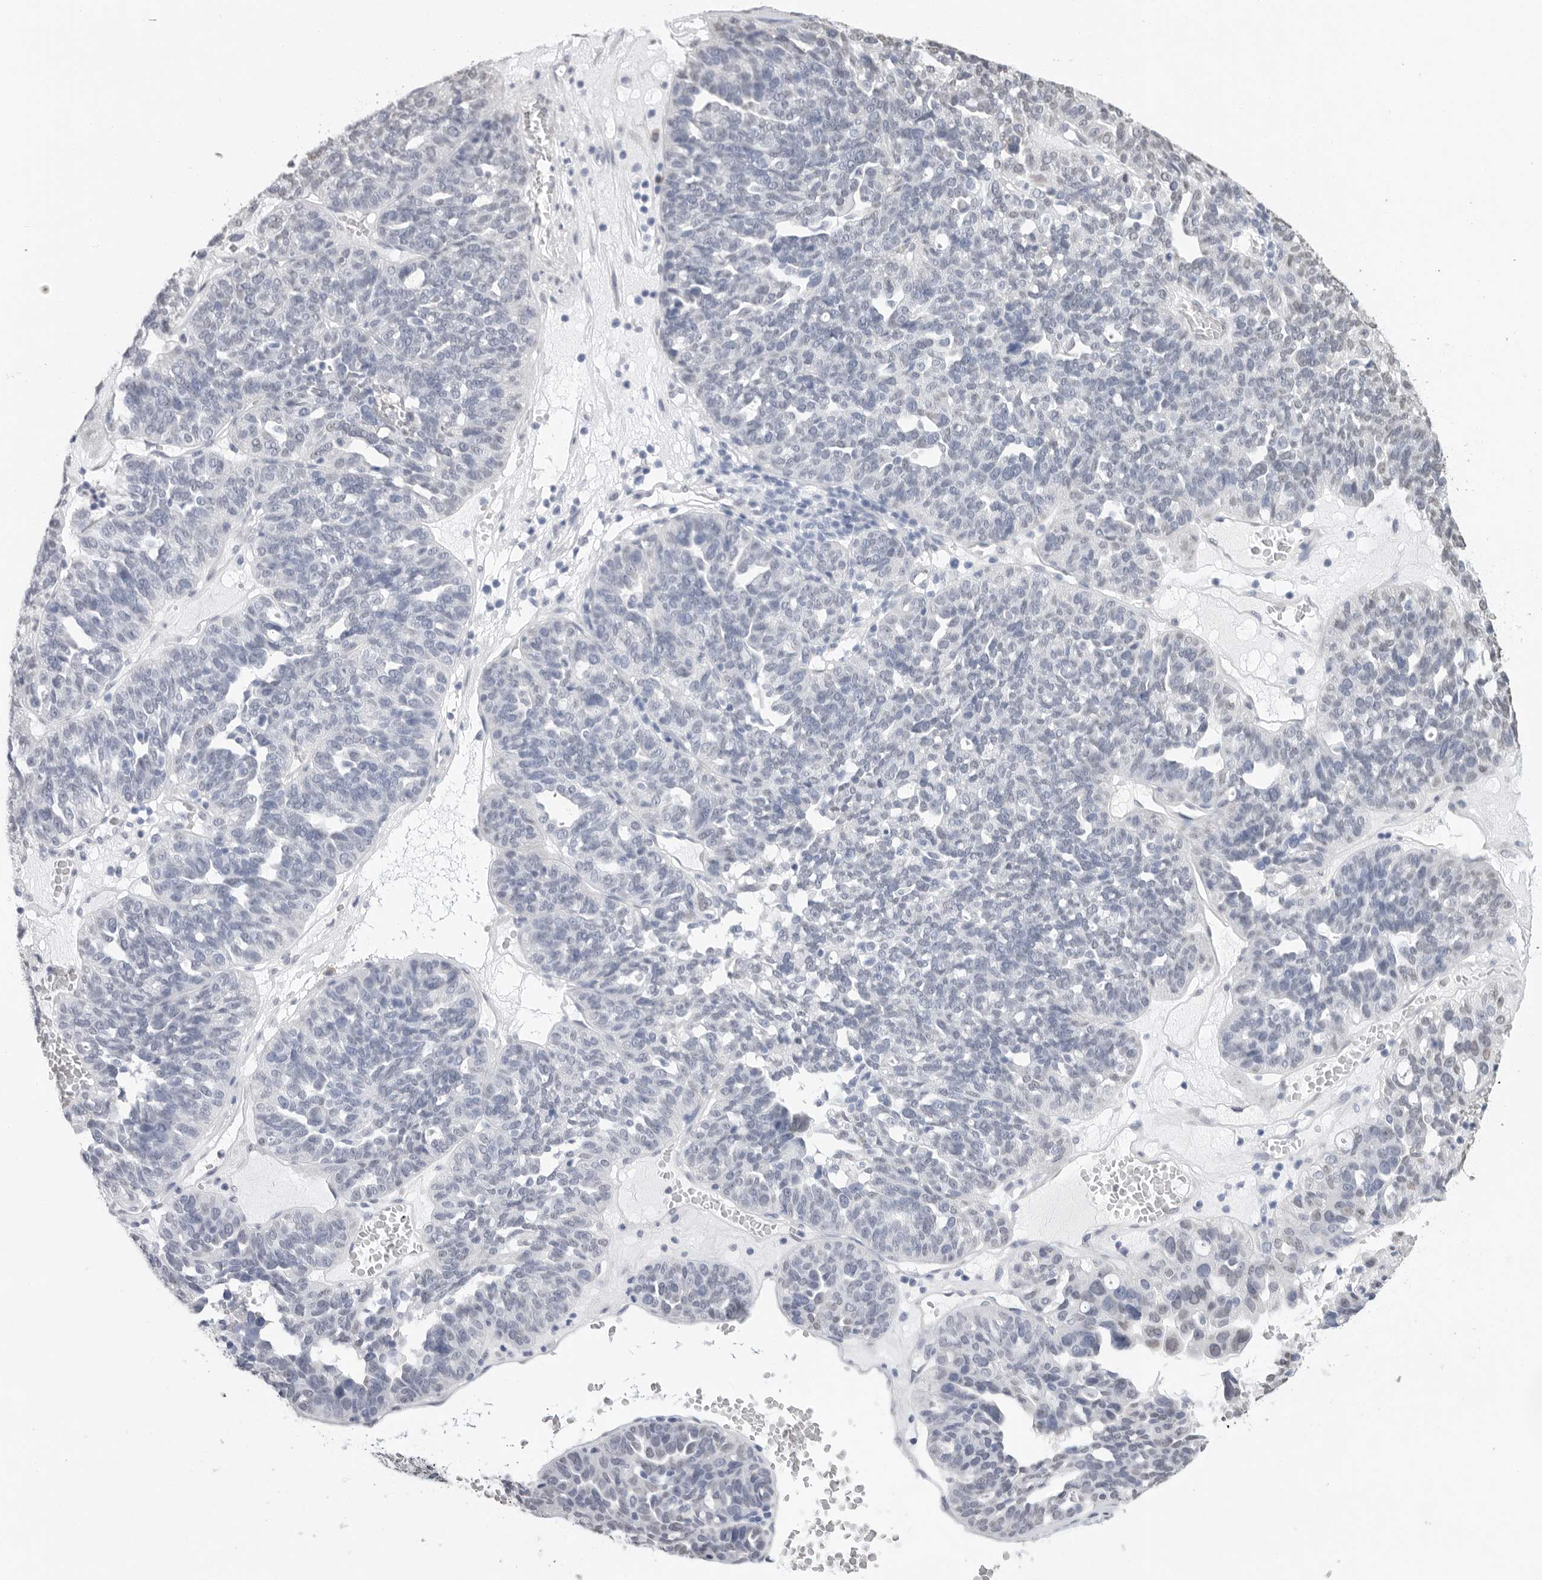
{"staining": {"intensity": "negative", "quantity": "none", "location": "none"}, "tissue": "ovarian cancer", "cell_type": "Tumor cells", "image_type": "cancer", "snomed": [{"axis": "morphology", "description": "Cystadenocarcinoma, serous, NOS"}, {"axis": "topography", "description": "Ovary"}], "caption": "Immunohistochemical staining of human serous cystadenocarcinoma (ovarian) reveals no significant expression in tumor cells.", "gene": "ARHGEF10", "patient": {"sex": "female", "age": 59}}